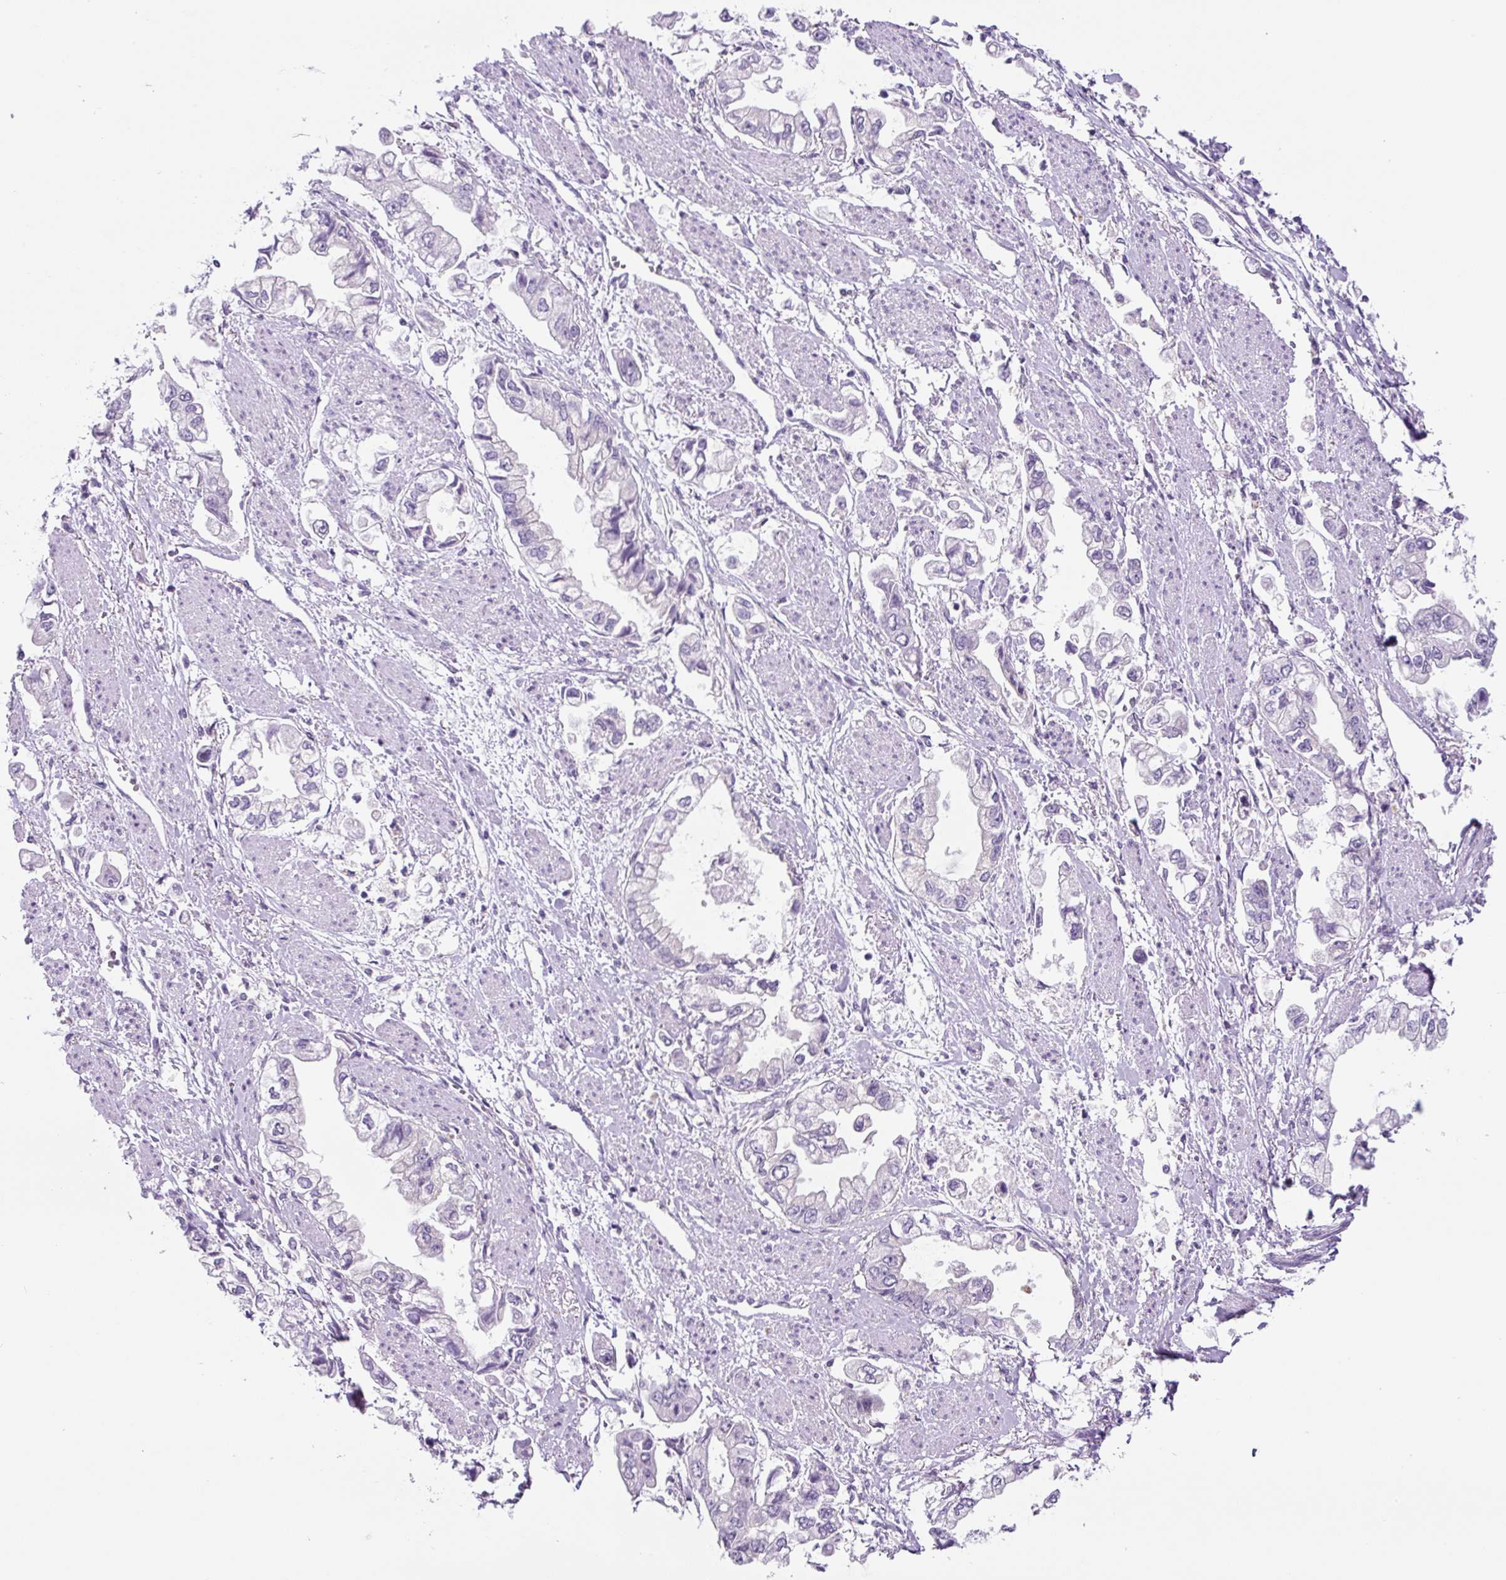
{"staining": {"intensity": "negative", "quantity": "none", "location": "none"}, "tissue": "stomach cancer", "cell_type": "Tumor cells", "image_type": "cancer", "snomed": [{"axis": "morphology", "description": "Adenocarcinoma, NOS"}, {"axis": "topography", "description": "Stomach"}], "caption": "High power microscopy micrograph of an IHC image of stomach adenocarcinoma, revealing no significant staining in tumor cells.", "gene": "GORASP1", "patient": {"sex": "male", "age": 62}}